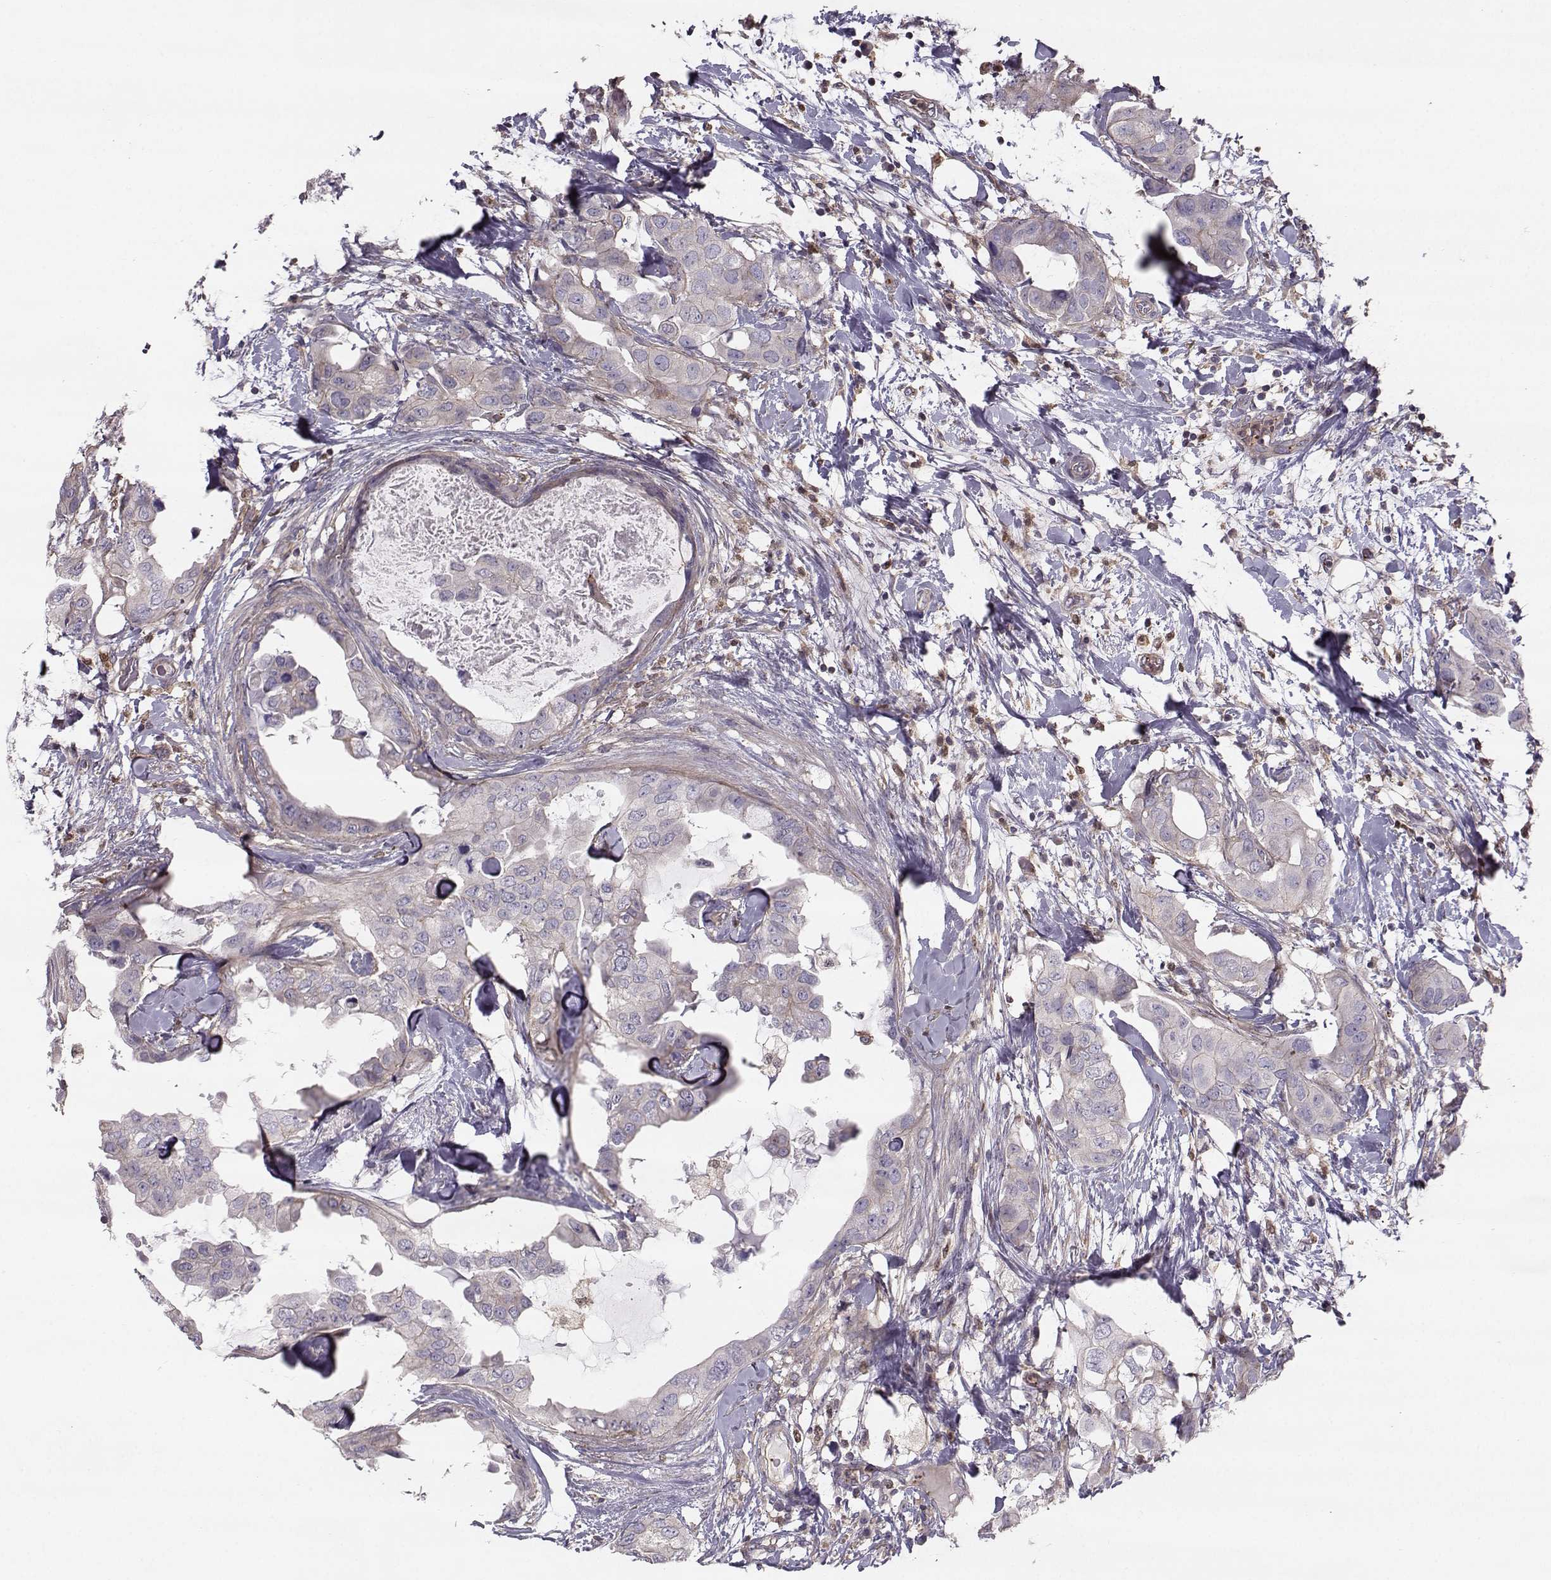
{"staining": {"intensity": "negative", "quantity": "none", "location": "none"}, "tissue": "breast cancer", "cell_type": "Tumor cells", "image_type": "cancer", "snomed": [{"axis": "morphology", "description": "Normal tissue, NOS"}, {"axis": "morphology", "description": "Duct carcinoma"}, {"axis": "topography", "description": "Breast"}], "caption": "Tumor cells show no significant positivity in breast cancer.", "gene": "ASB16", "patient": {"sex": "female", "age": 40}}